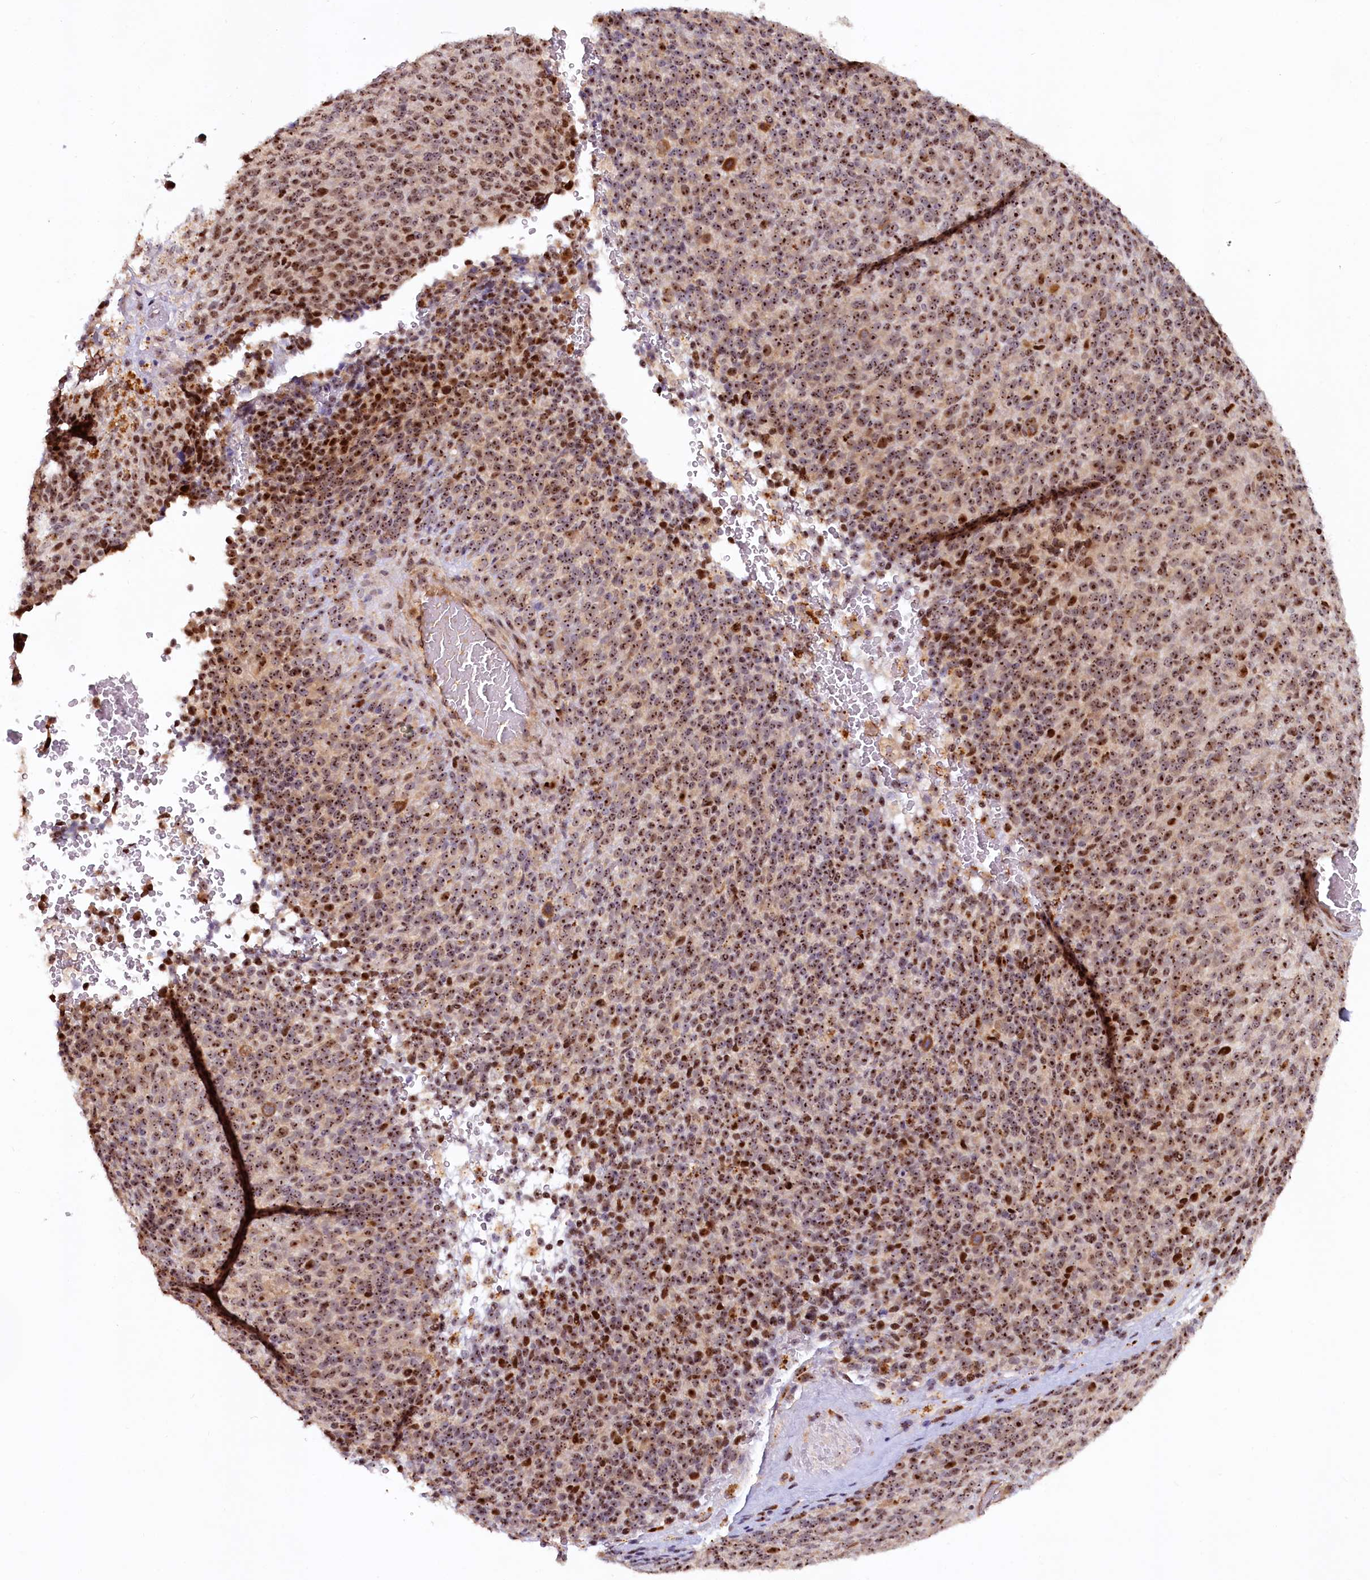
{"staining": {"intensity": "moderate", "quantity": ">75%", "location": "nuclear"}, "tissue": "melanoma", "cell_type": "Tumor cells", "image_type": "cancer", "snomed": [{"axis": "morphology", "description": "Malignant melanoma, Metastatic site"}, {"axis": "topography", "description": "Brain"}], "caption": "IHC (DAB (3,3'-diaminobenzidine)) staining of malignant melanoma (metastatic site) displays moderate nuclear protein expression in approximately >75% of tumor cells. Nuclei are stained in blue.", "gene": "TCOF1", "patient": {"sex": "female", "age": 56}}